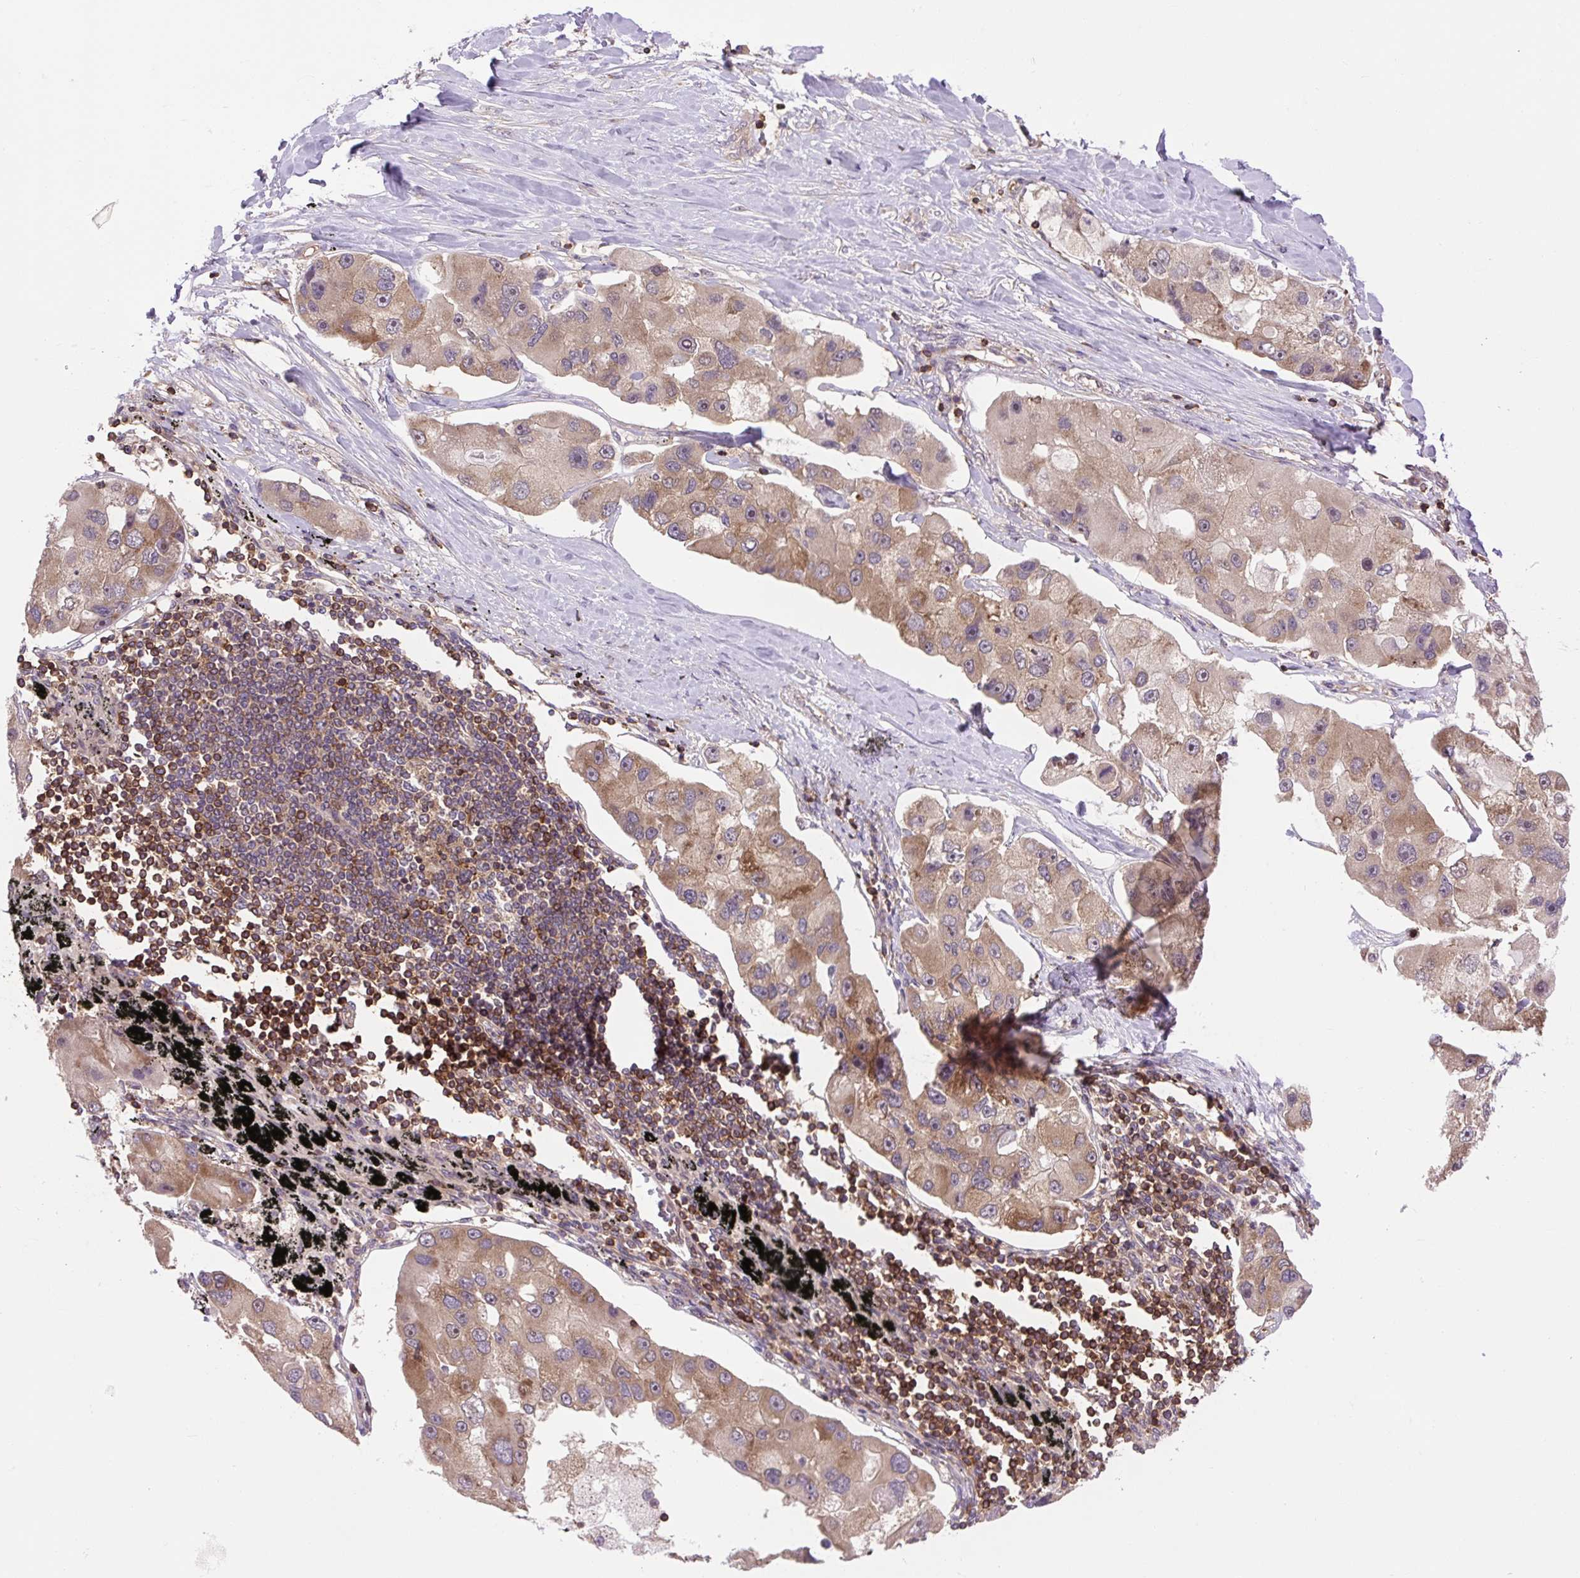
{"staining": {"intensity": "moderate", "quantity": ">75%", "location": "cytoplasmic/membranous,nuclear"}, "tissue": "lung cancer", "cell_type": "Tumor cells", "image_type": "cancer", "snomed": [{"axis": "morphology", "description": "Adenocarcinoma, NOS"}, {"axis": "topography", "description": "Lung"}], "caption": "Brown immunohistochemical staining in lung adenocarcinoma demonstrates moderate cytoplasmic/membranous and nuclear staining in approximately >75% of tumor cells.", "gene": "PLCG1", "patient": {"sex": "female", "age": 54}}